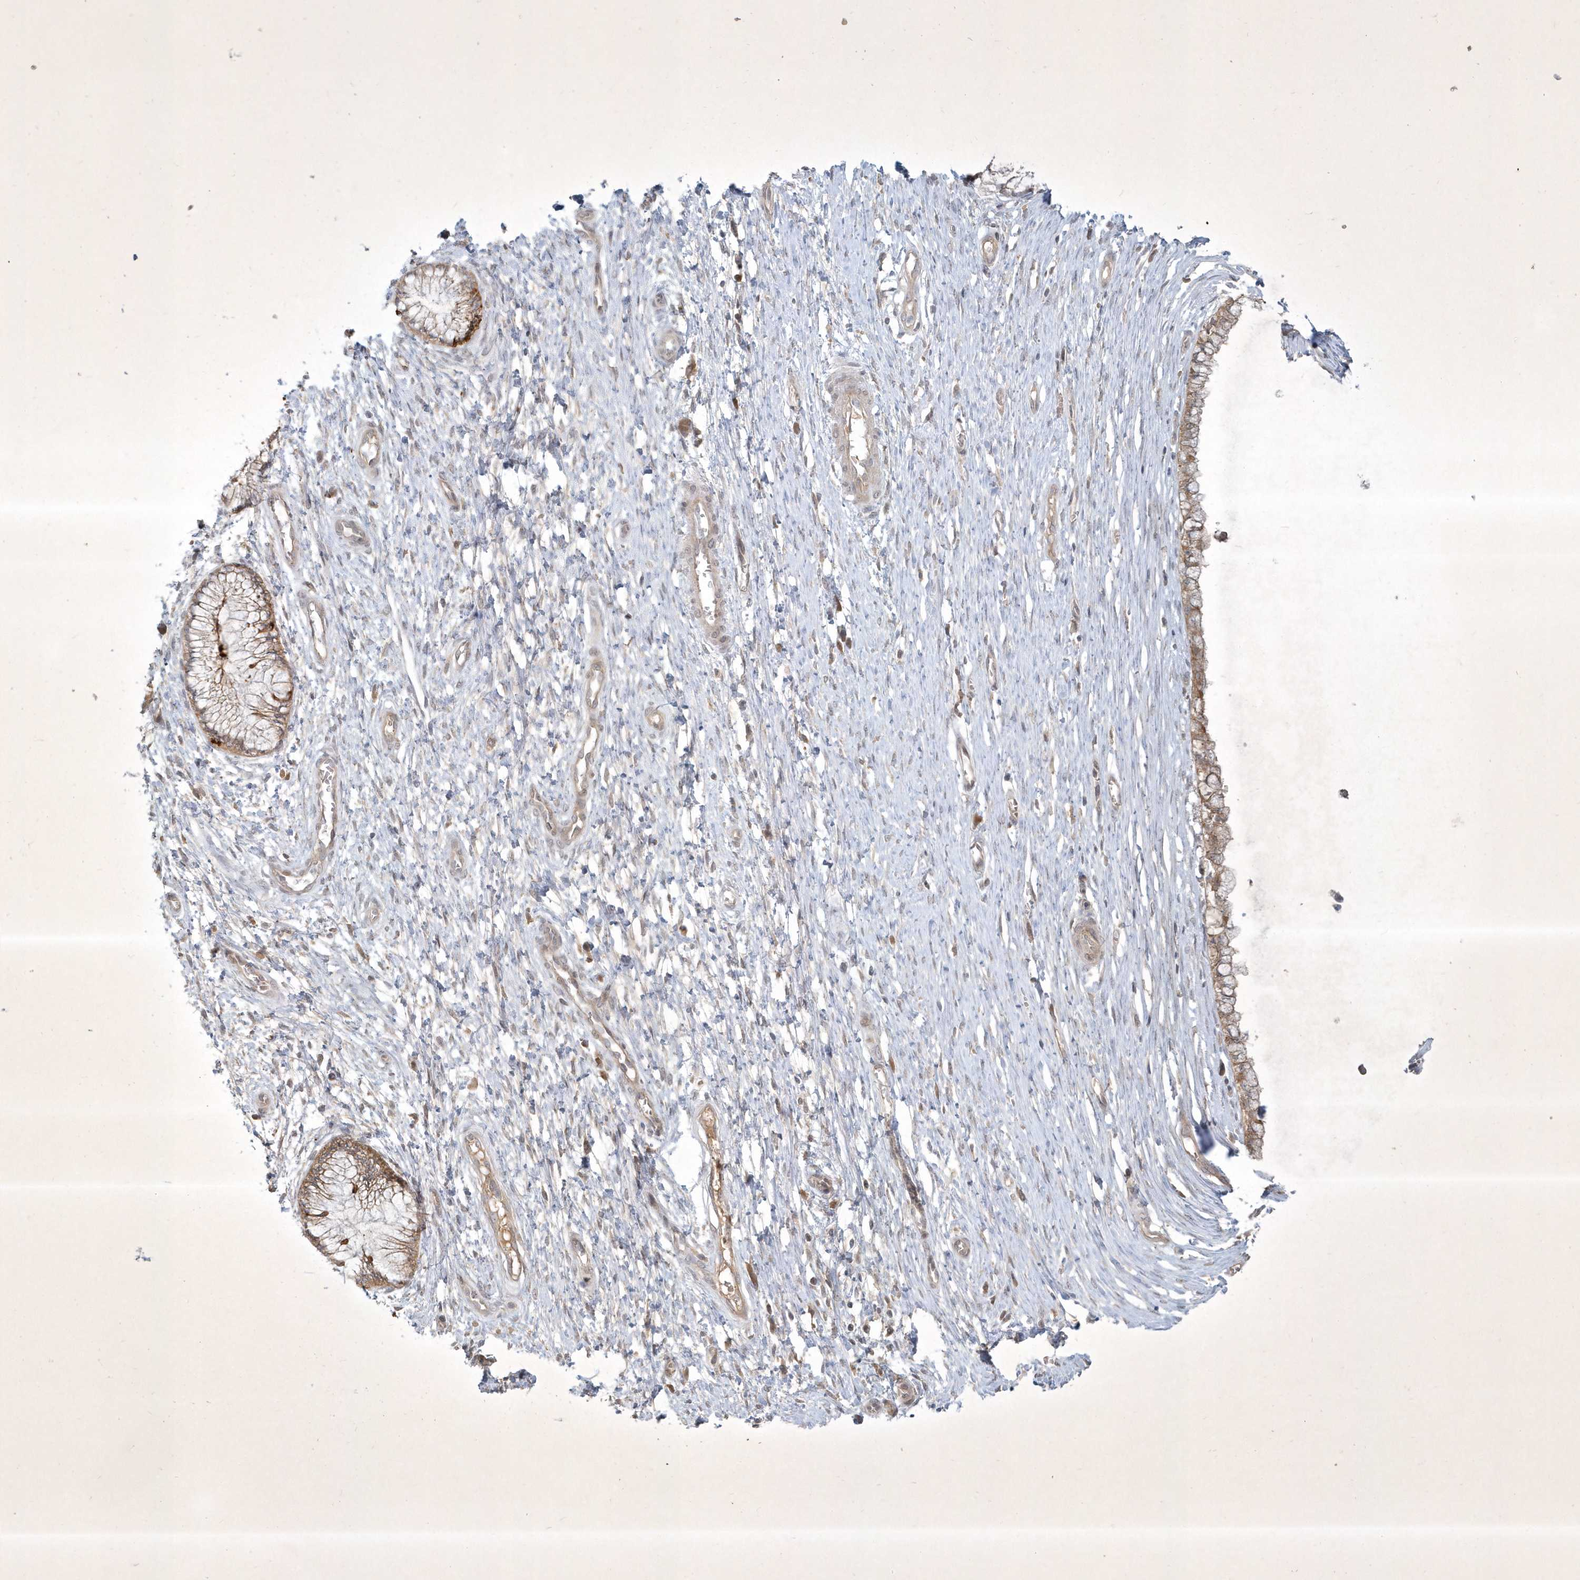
{"staining": {"intensity": "moderate", "quantity": ">75%", "location": "cytoplasmic/membranous"}, "tissue": "cervix", "cell_type": "Glandular cells", "image_type": "normal", "snomed": [{"axis": "morphology", "description": "Normal tissue, NOS"}, {"axis": "topography", "description": "Cervix"}], "caption": "An immunohistochemistry micrograph of normal tissue is shown. Protein staining in brown labels moderate cytoplasmic/membranous positivity in cervix within glandular cells. (DAB (3,3'-diaminobenzidine) IHC, brown staining for protein, blue staining for nuclei).", "gene": "BOD1L2", "patient": {"sex": "female", "age": 55}}